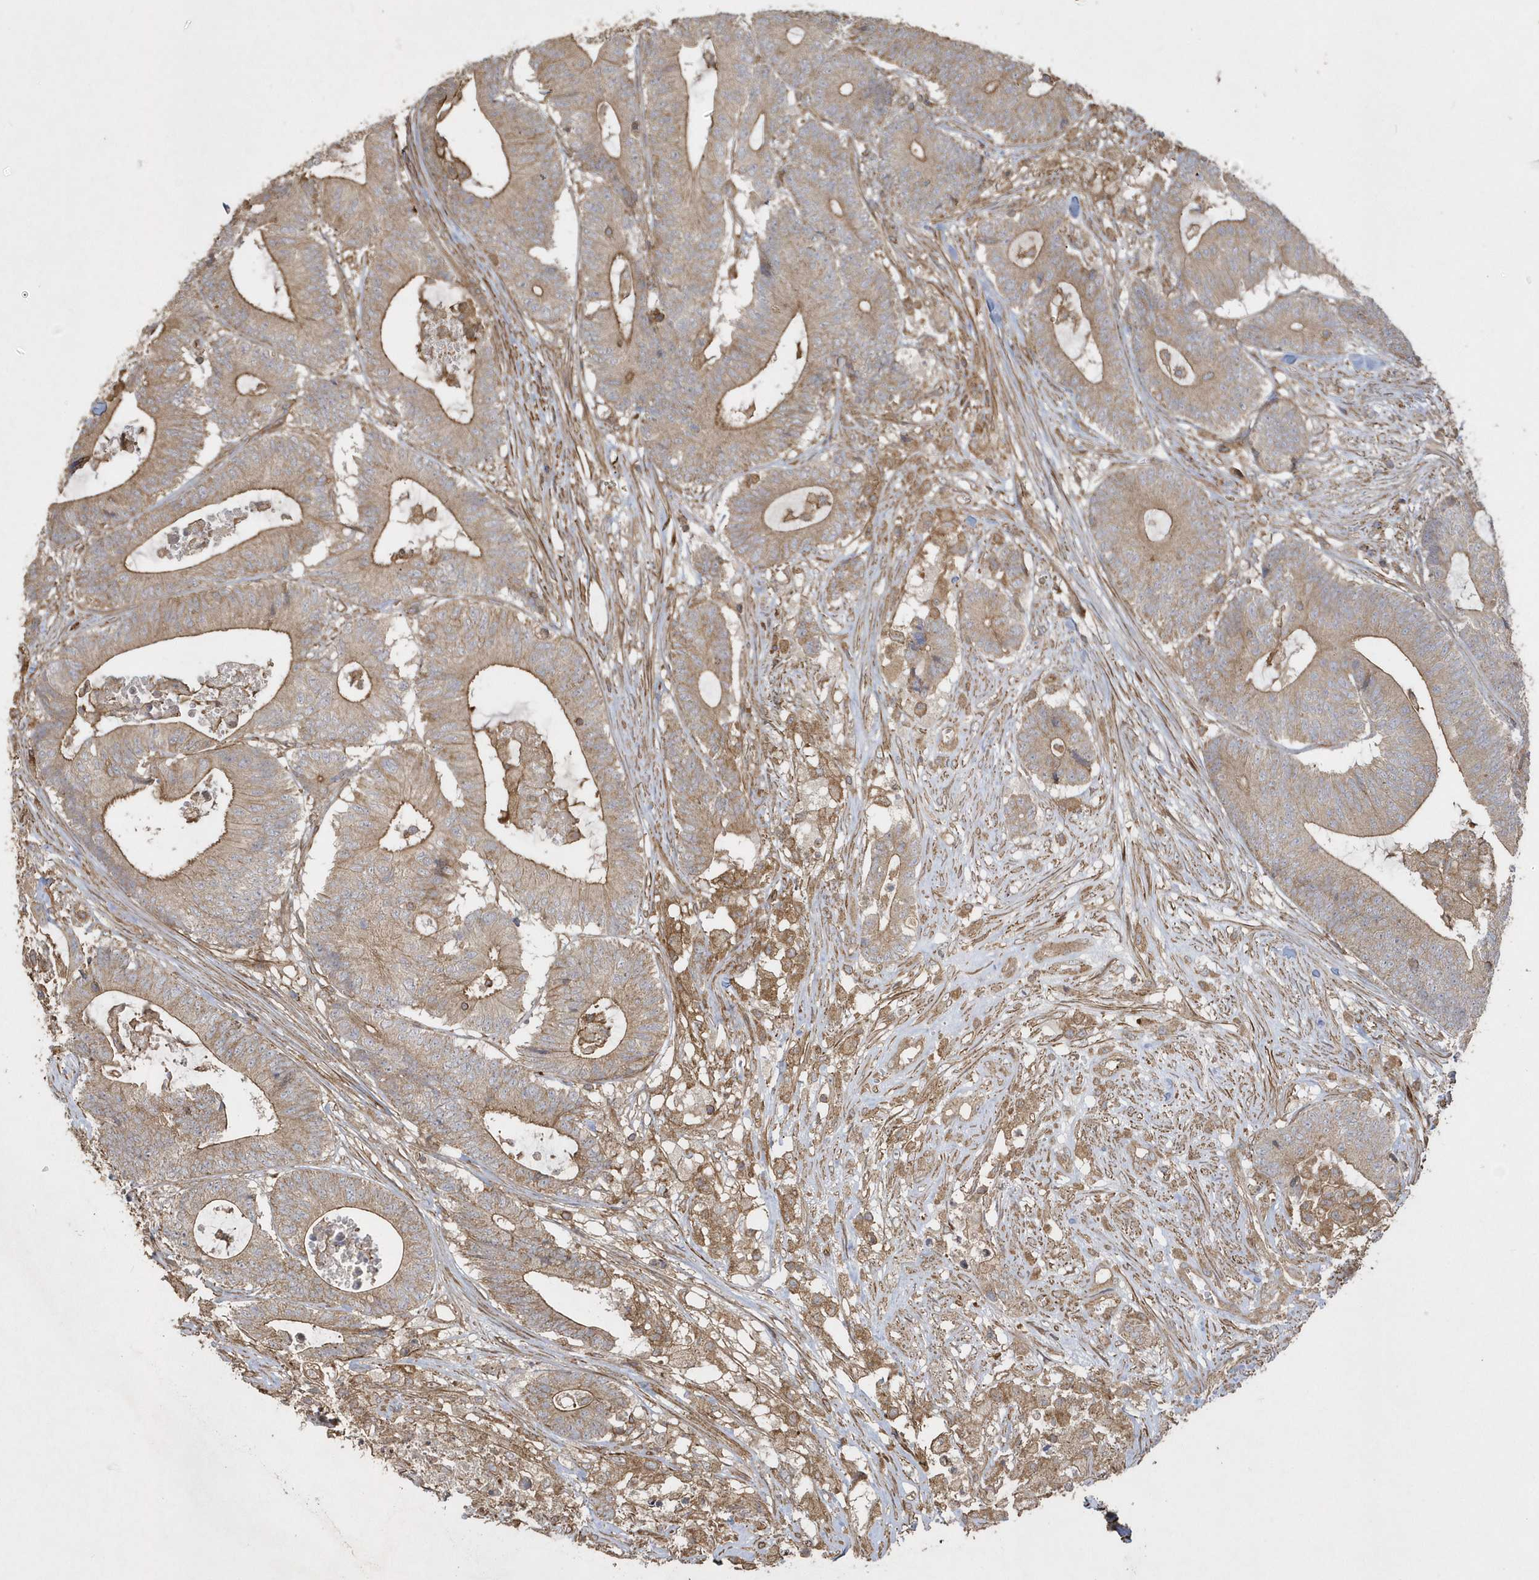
{"staining": {"intensity": "moderate", "quantity": ">75%", "location": "cytoplasmic/membranous"}, "tissue": "colorectal cancer", "cell_type": "Tumor cells", "image_type": "cancer", "snomed": [{"axis": "morphology", "description": "Adenocarcinoma, NOS"}, {"axis": "topography", "description": "Colon"}], "caption": "Protein staining demonstrates moderate cytoplasmic/membranous staining in about >75% of tumor cells in colorectal cancer (adenocarcinoma).", "gene": "SENP8", "patient": {"sex": "female", "age": 84}}